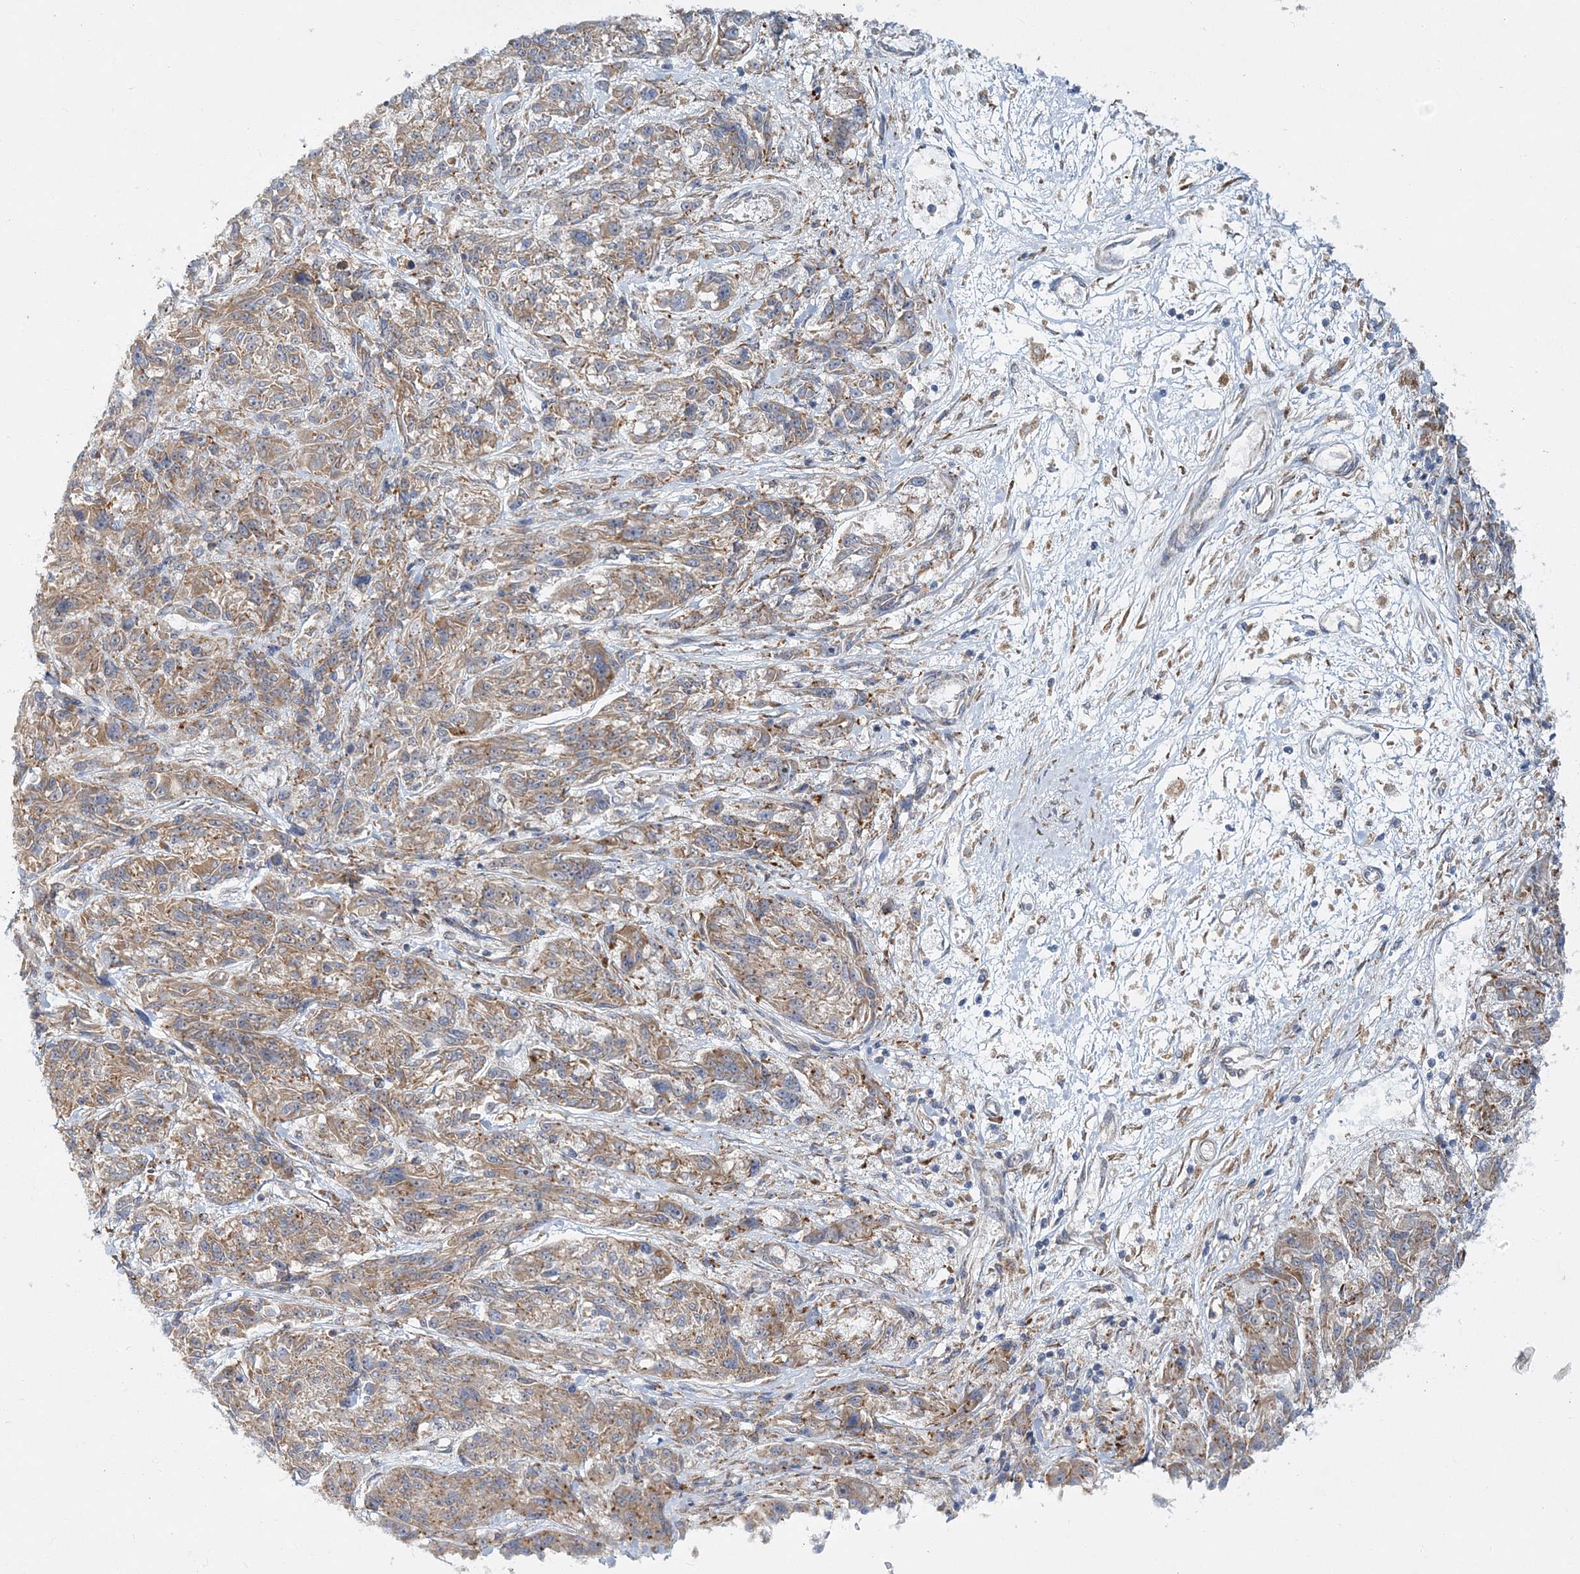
{"staining": {"intensity": "weak", "quantity": ">75%", "location": "cytoplasmic/membranous"}, "tissue": "melanoma", "cell_type": "Tumor cells", "image_type": "cancer", "snomed": [{"axis": "morphology", "description": "Malignant melanoma, NOS"}, {"axis": "topography", "description": "Skin"}], "caption": "Protein staining of malignant melanoma tissue reveals weak cytoplasmic/membranous staining in approximately >75% of tumor cells. (Brightfield microscopy of DAB IHC at high magnification).", "gene": "NBAS", "patient": {"sex": "male", "age": 53}}